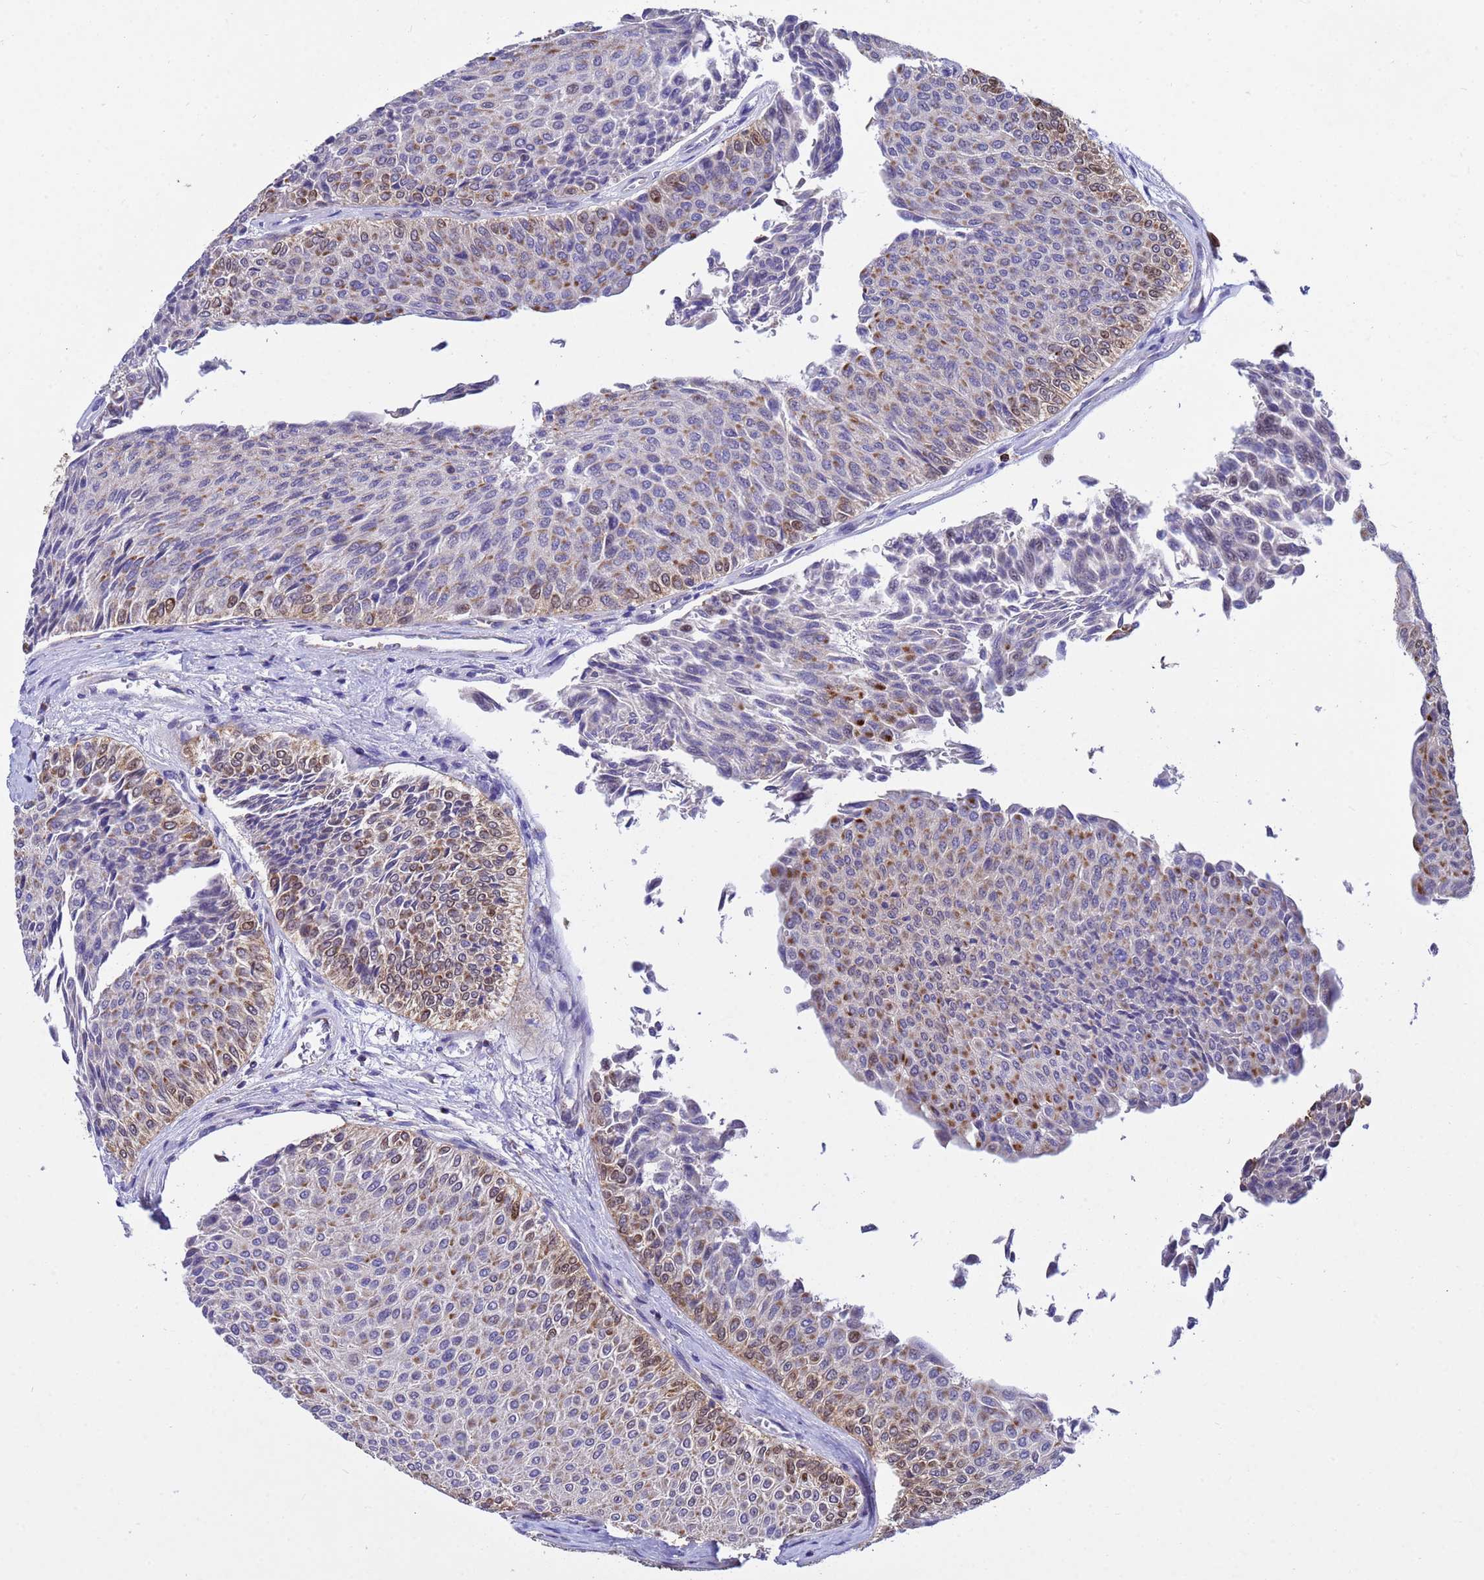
{"staining": {"intensity": "moderate", "quantity": "25%-75%", "location": "cytoplasmic/membranous,nuclear"}, "tissue": "urothelial cancer", "cell_type": "Tumor cells", "image_type": "cancer", "snomed": [{"axis": "morphology", "description": "Urothelial carcinoma, Low grade"}, {"axis": "topography", "description": "Urinary bladder"}], "caption": "Immunohistochemistry (IHC) histopathology image of human low-grade urothelial carcinoma stained for a protein (brown), which exhibits medium levels of moderate cytoplasmic/membranous and nuclear staining in approximately 25%-75% of tumor cells.", "gene": "TUBGCP3", "patient": {"sex": "male", "age": 78}}